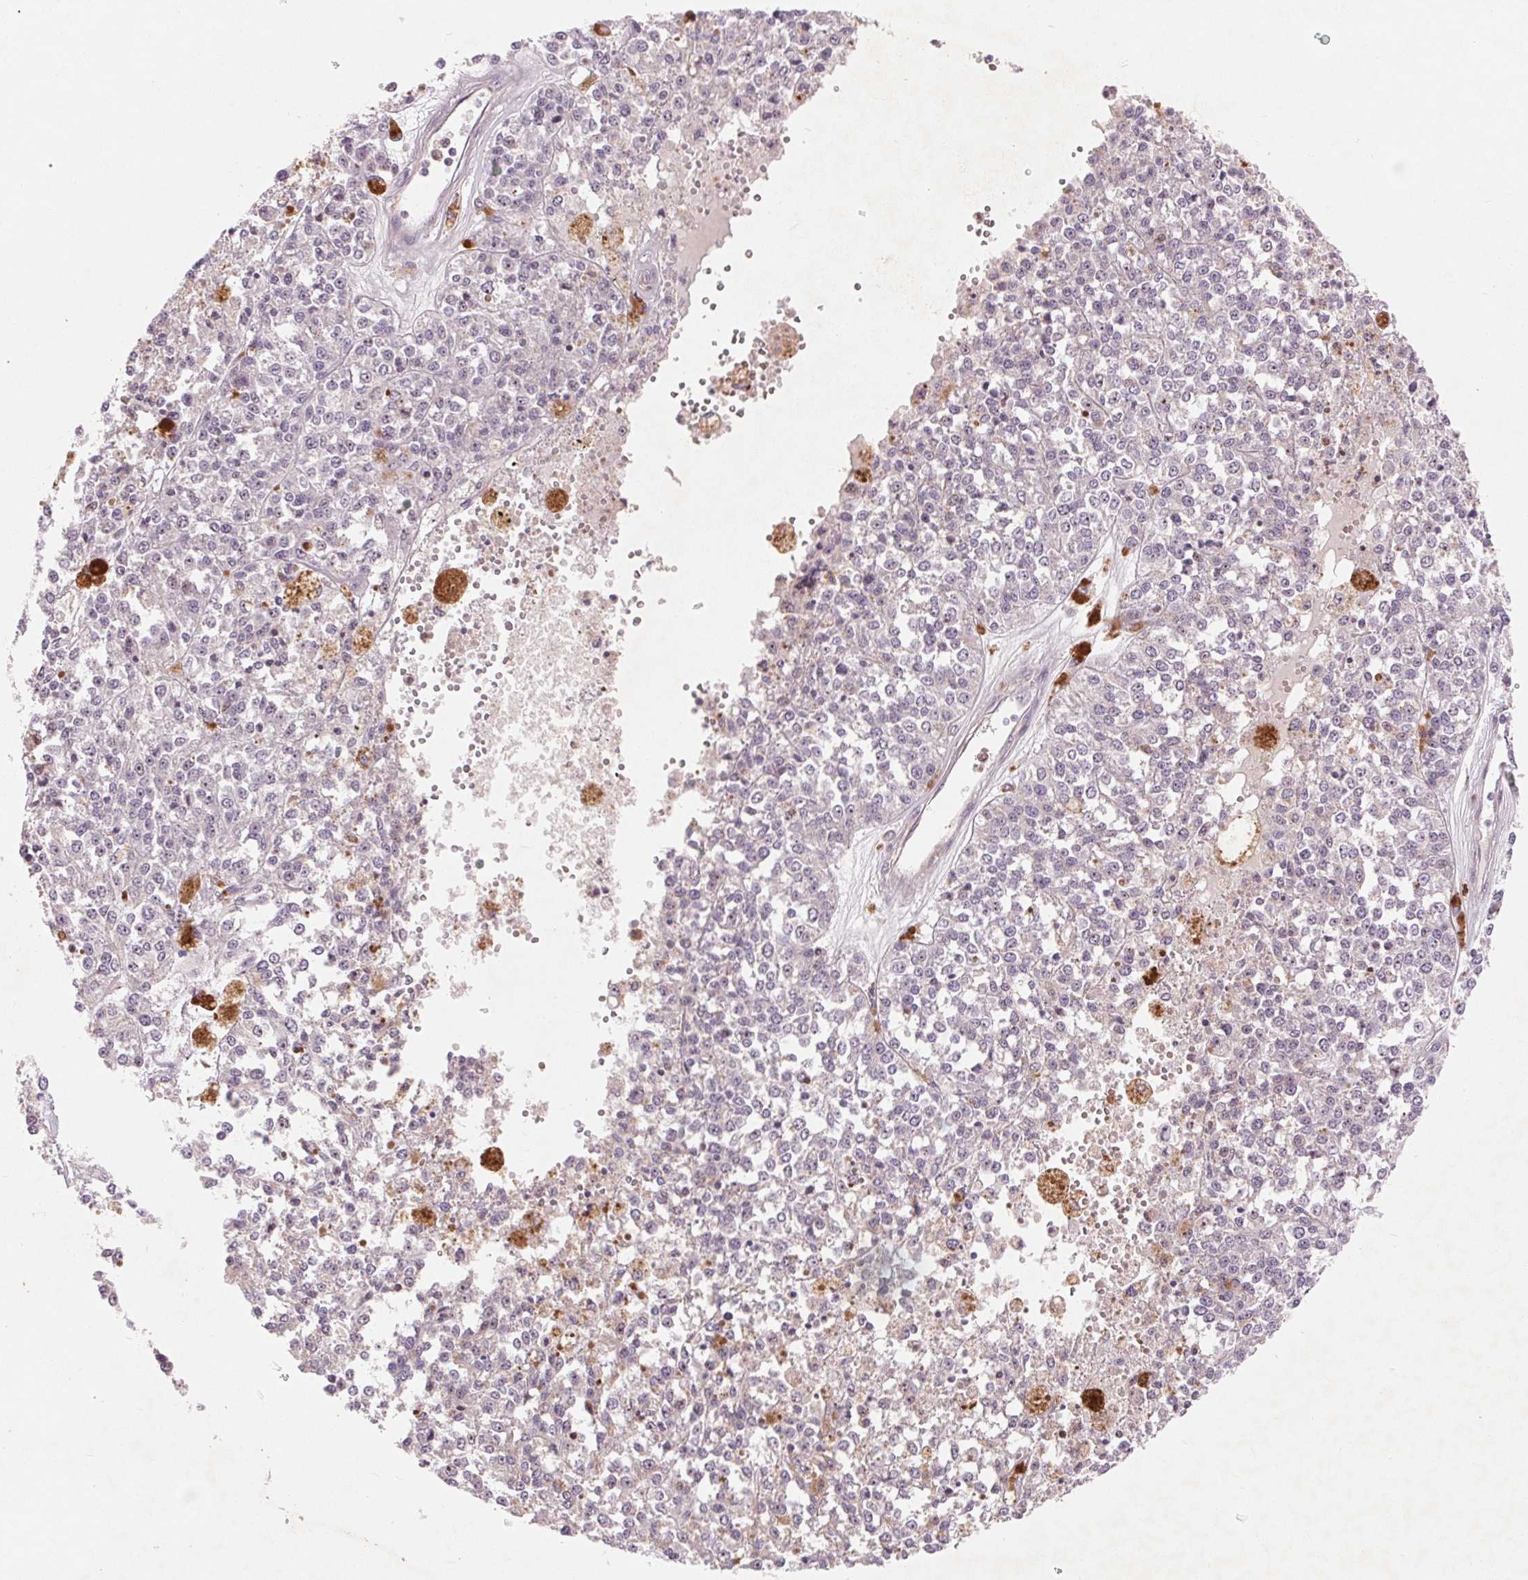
{"staining": {"intensity": "negative", "quantity": "none", "location": "none"}, "tissue": "melanoma", "cell_type": "Tumor cells", "image_type": "cancer", "snomed": [{"axis": "morphology", "description": "Malignant melanoma, Metastatic site"}, {"axis": "topography", "description": "Lymph node"}], "caption": "DAB immunohistochemical staining of malignant melanoma (metastatic site) shows no significant staining in tumor cells.", "gene": "RANBP3L", "patient": {"sex": "female", "age": 64}}